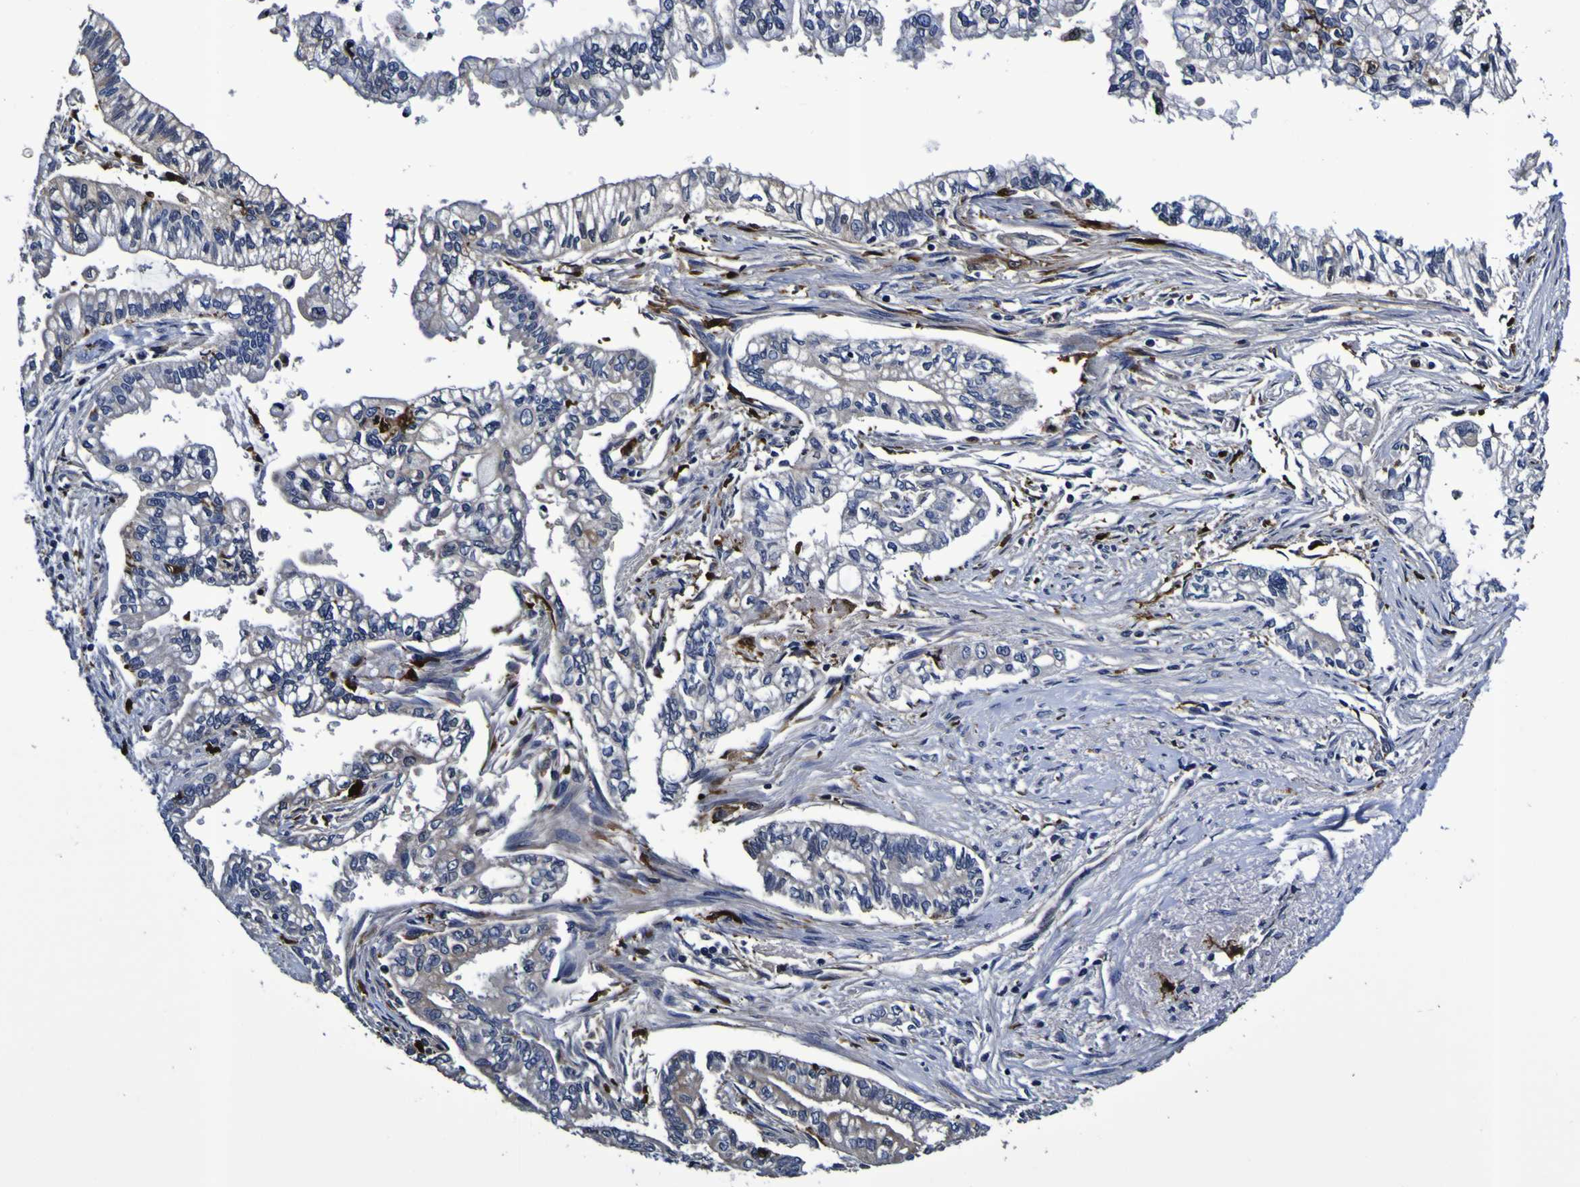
{"staining": {"intensity": "negative", "quantity": "none", "location": "none"}, "tissue": "pancreatic cancer", "cell_type": "Tumor cells", "image_type": "cancer", "snomed": [{"axis": "morphology", "description": "Normal tissue, NOS"}, {"axis": "topography", "description": "Pancreas"}], "caption": "Immunohistochemistry (IHC) micrograph of human pancreatic cancer stained for a protein (brown), which displays no positivity in tumor cells.", "gene": "GPX1", "patient": {"sex": "male", "age": 42}}